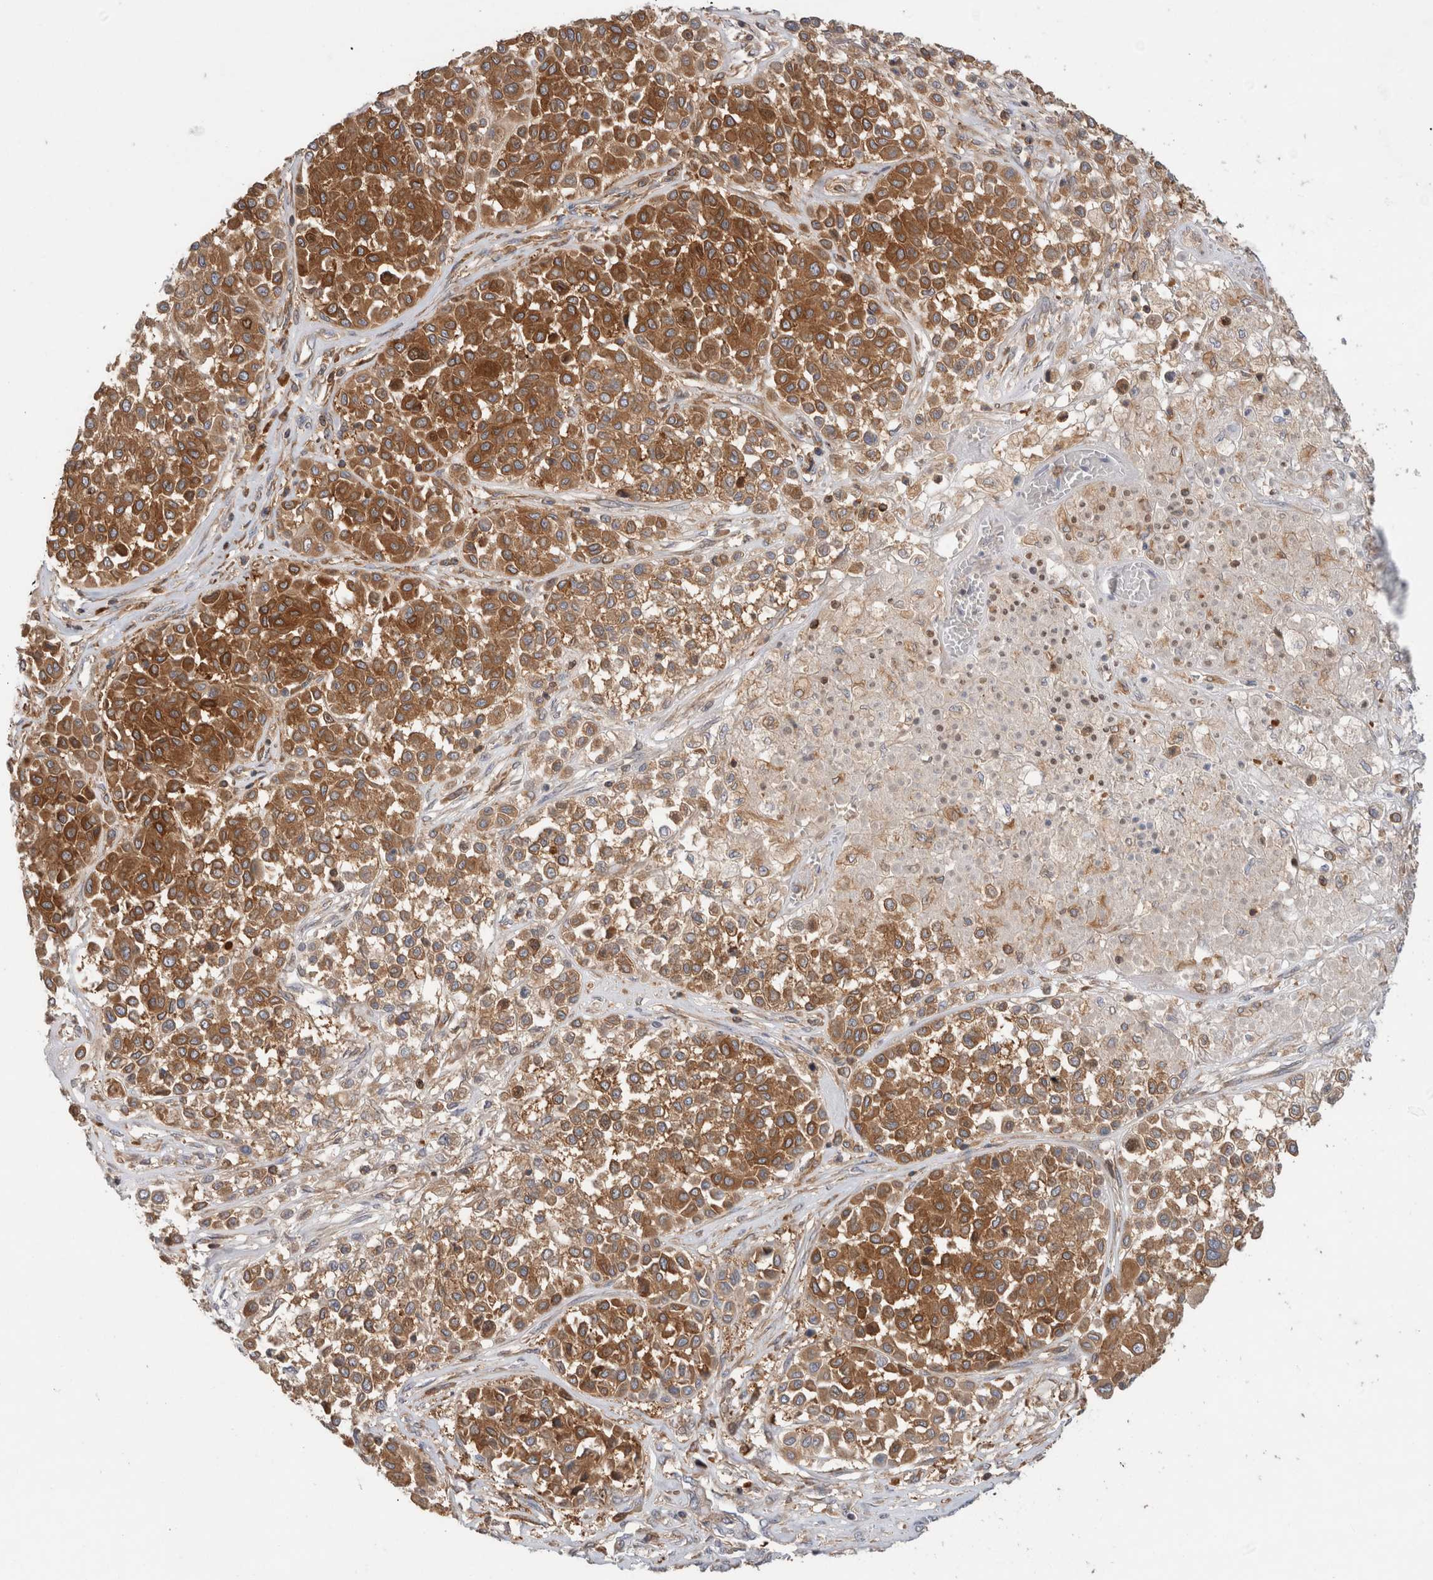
{"staining": {"intensity": "strong", "quantity": ">75%", "location": "cytoplasmic/membranous"}, "tissue": "melanoma", "cell_type": "Tumor cells", "image_type": "cancer", "snomed": [{"axis": "morphology", "description": "Malignant melanoma, Metastatic site"}, {"axis": "topography", "description": "Soft tissue"}], "caption": "Melanoma tissue displays strong cytoplasmic/membranous staining in about >75% of tumor cells, visualized by immunohistochemistry.", "gene": "KLHL14", "patient": {"sex": "male", "age": 41}}